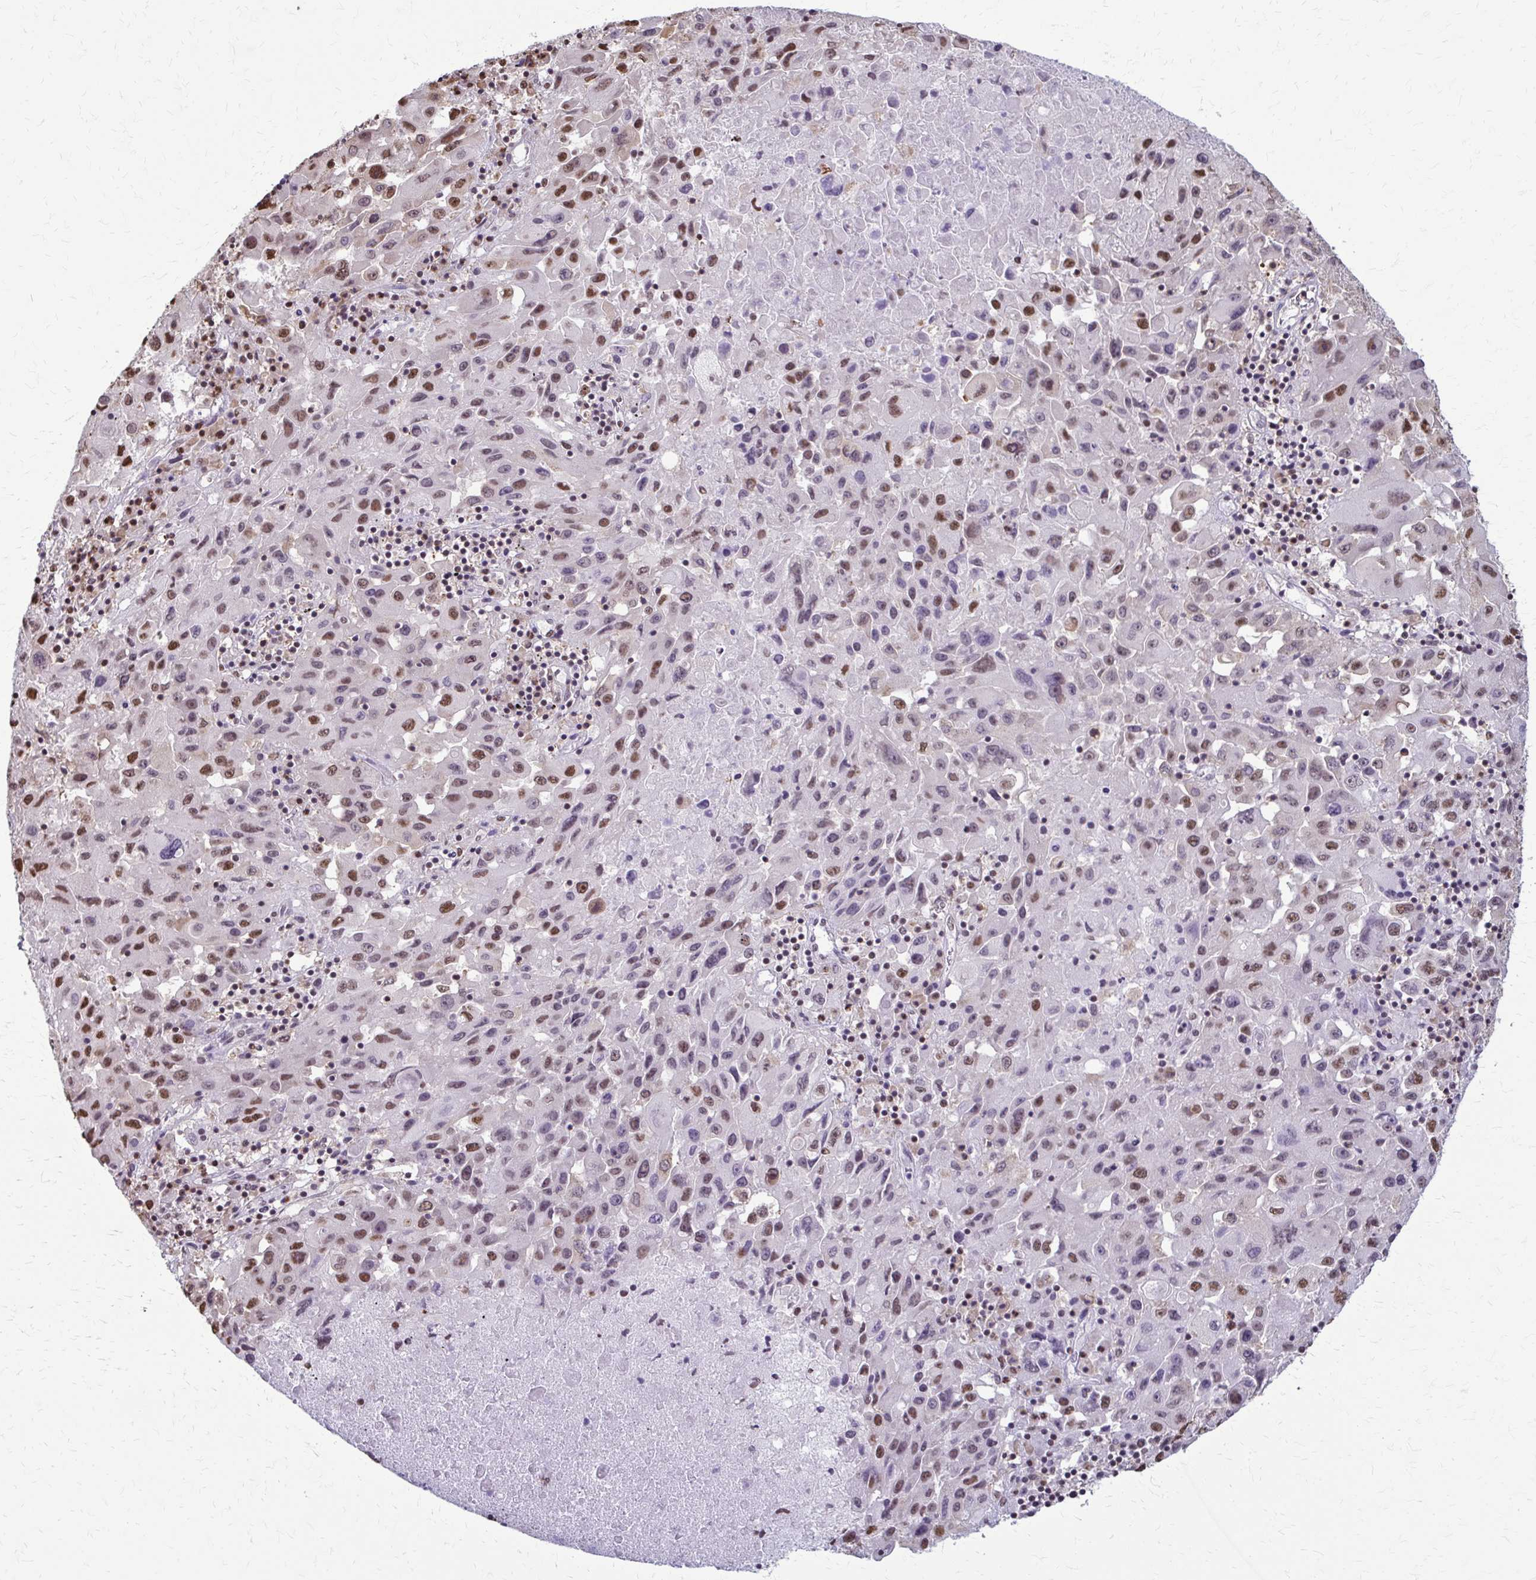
{"staining": {"intensity": "moderate", "quantity": "25%-75%", "location": "nuclear"}, "tissue": "lung cancer", "cell_type": "Tumor cells", "image_type": "cancer", "snomed": [{"axis": "morphology", "description": "Squamous cell carcinoma, NOS"}, {"axis": "topography", "description": "Lung"}], "caption": "This is an image of immunohistochemistry staining of squamous cell carcinoma (lung), which shows moderate expression in the nuclear of tumor cells.", "gene": "SNRPA", "patient": {"sex": "male", "age": 63}}